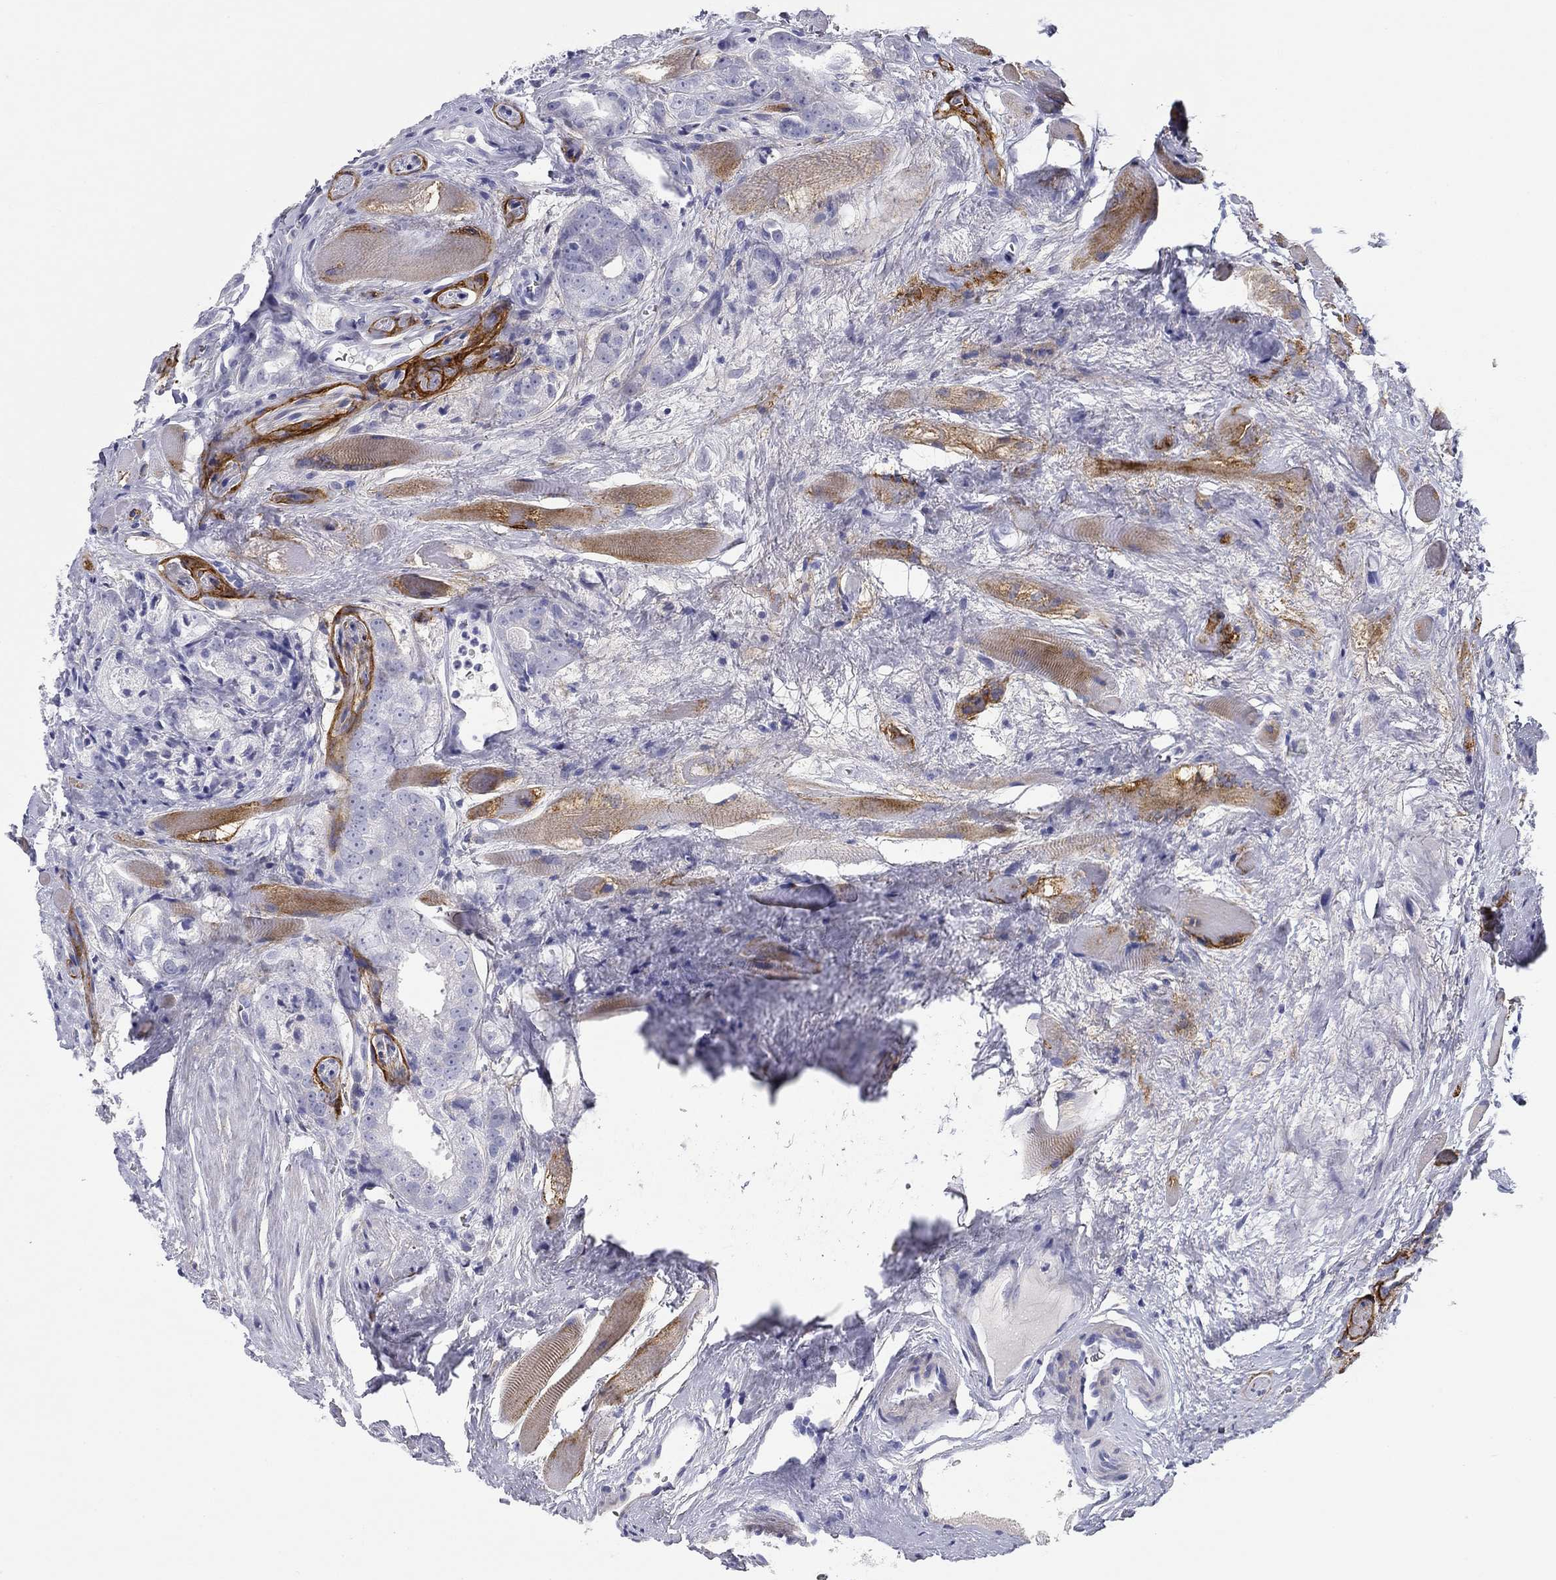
{"staining": {"intensity": "negative", "quantity": "none", "location": "none"}, "tissue": "prostate cancer", "cell_type": "Tumor cells", "image_type": "cancer", "snomed": [{"axis": "morphology", "description": "Adenocarcinoma, NOS"}, {"axis": "morphology", "description": "Adenocarcinoma, High grade"}, {"axis": "topography", "description": "Prostate"}], "caption": "Immunohistochemistry histopathology image of human high-grade adenocarcinoma (prostate) stained for a protein (brown), which shows no positivity in tumor cells.", "gene": "GPC1", "patient": {"sex": "male", "age": 70}}